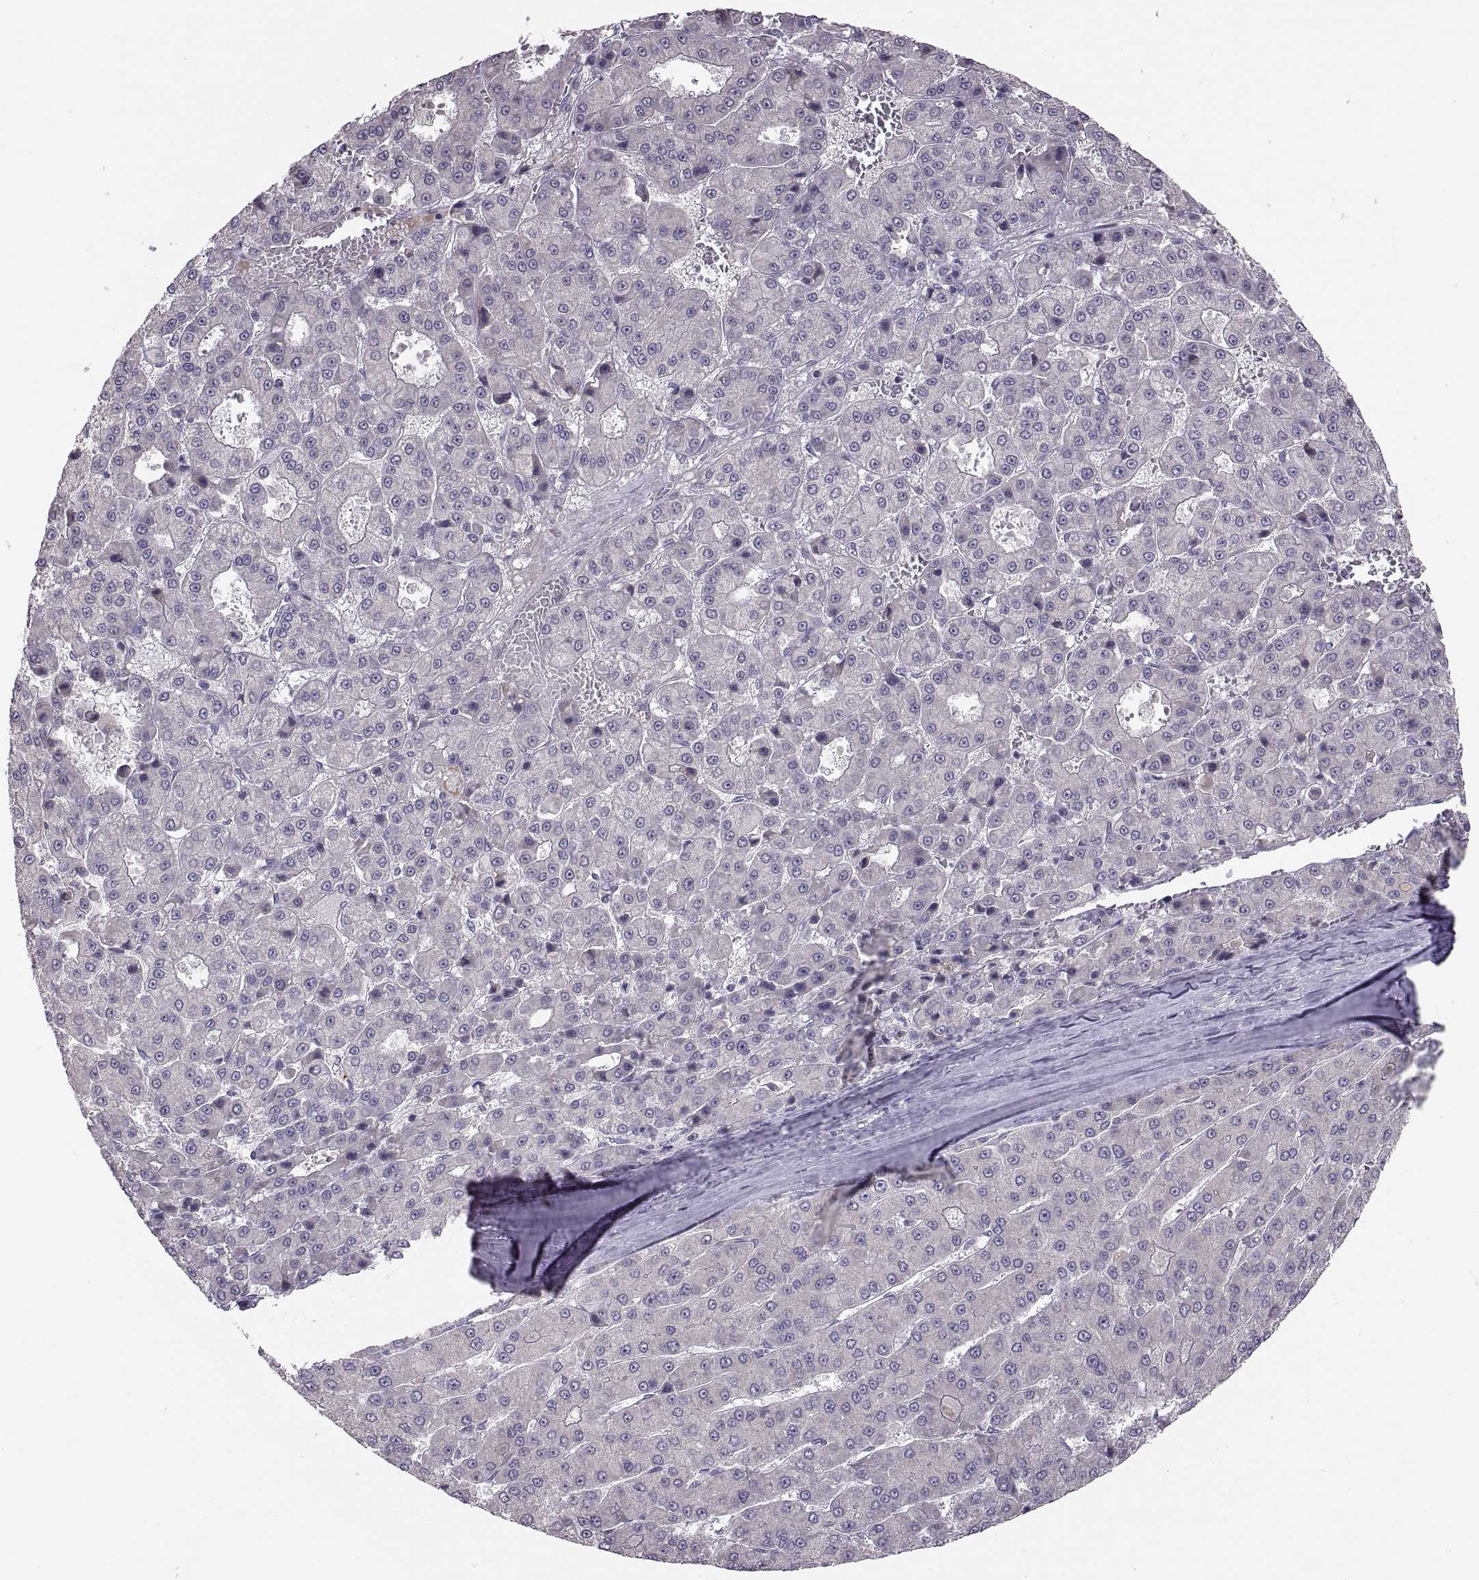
{"staining": {"intensity": "negative", "quantity": "none", "location": "none"}, "tissue": "liver cancer", "cell_type": "Tumor cells", "image_type": "cancer", "snomed": [{"axis": "morphology", "description": "Carcinoma, Hepatocellular, NOS"}, {"axis": "topography", "description": "Liver"}], "caption": "Liver cancer was stained to show a protein in brown. There is no significant positivity in tumor cells.", "gene": "ACSBG2", "patient": {"sex": "male", "age": 70}}